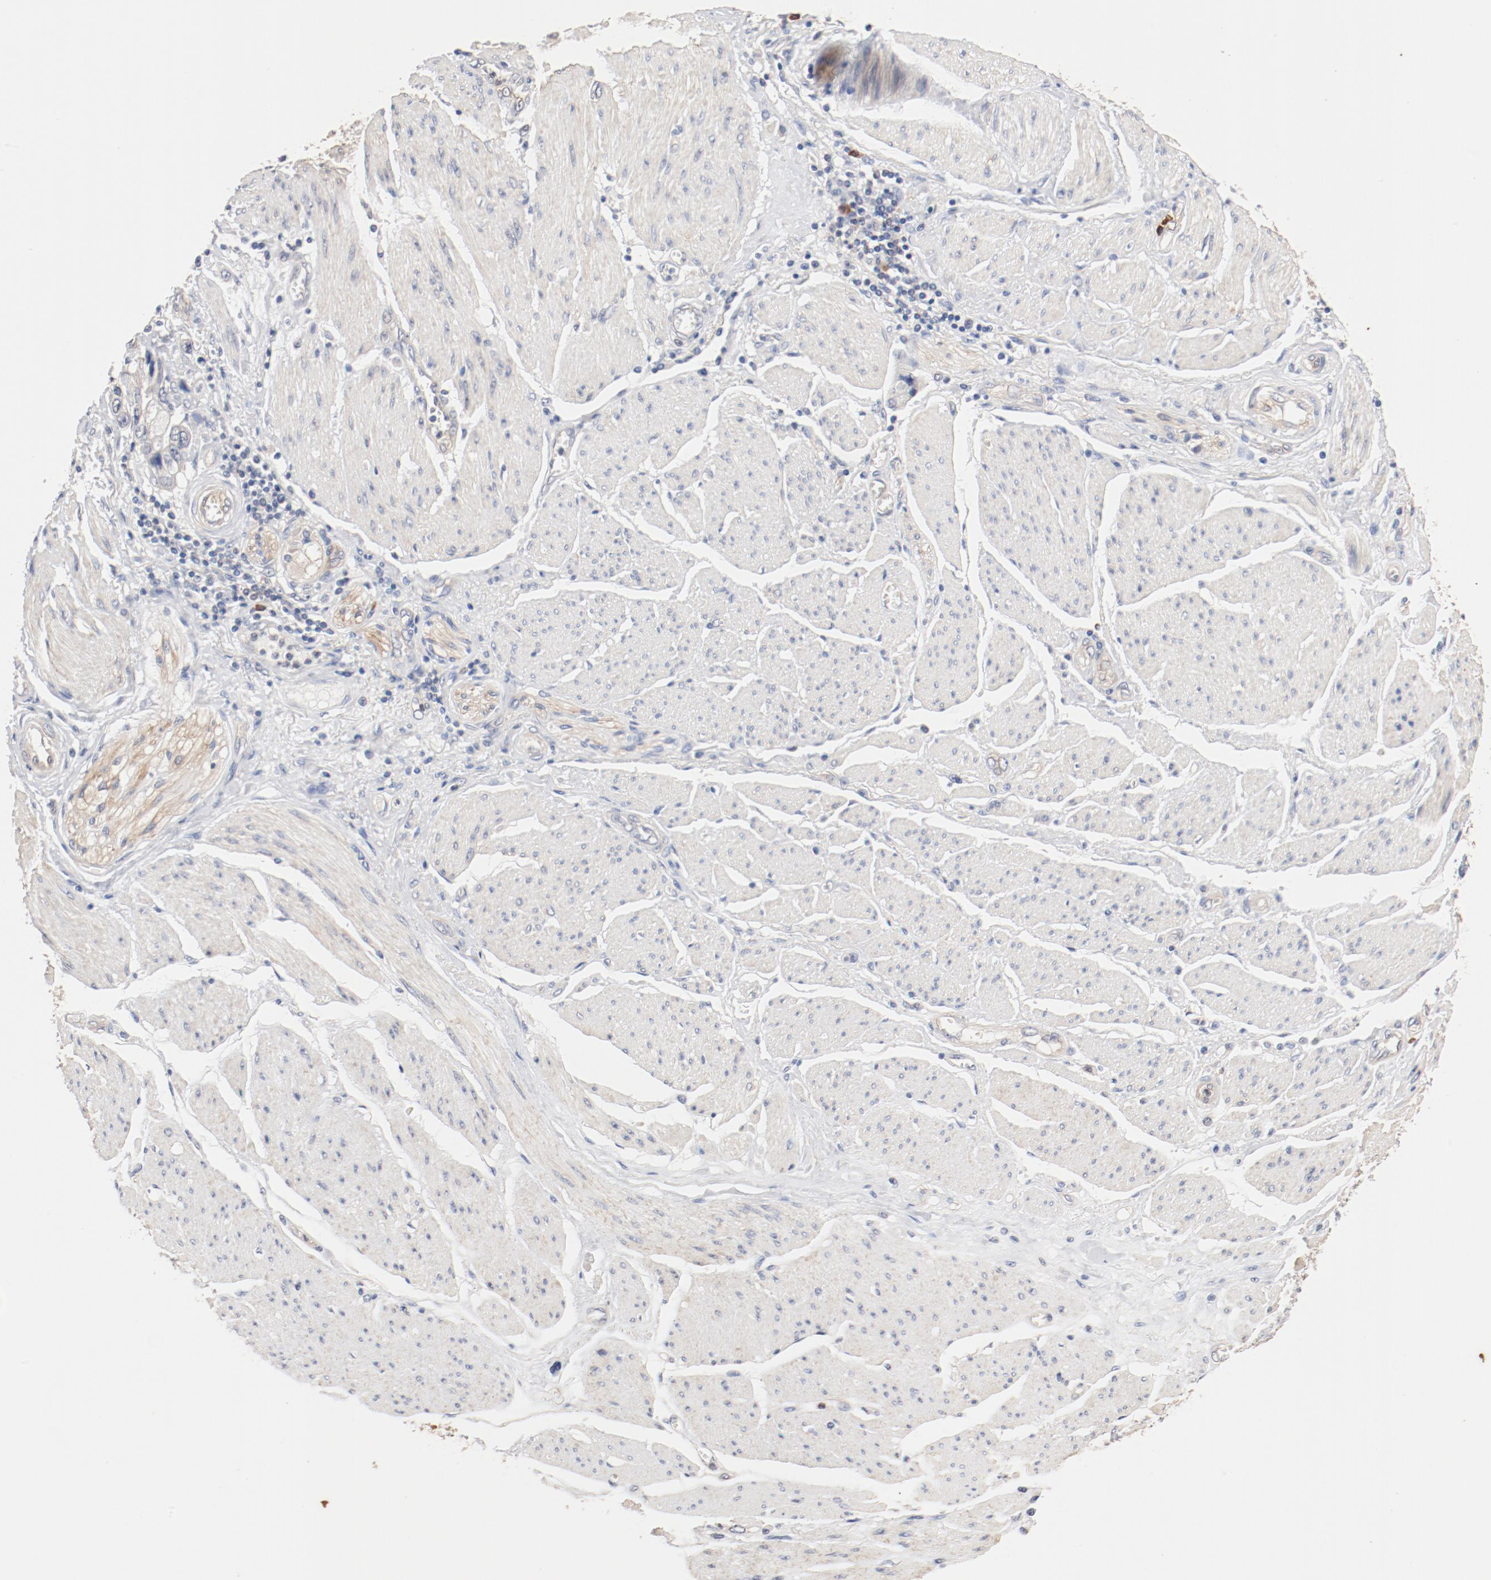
{"staining": {"intensity": "weak", "quantity": "25%-75%", "location": "cytoplasmic/membranous"}, "tissue": "stomach cancer", "cell_type": "Tumor cells", "image_type": "cancer", "snomed": [{"axis": "morphology", "description": "Adenocarcinoma, NOS"}, {"axis": "topography", "description": "Pancreas"}, {"axis": "topography", "description": "Stomach, upper"}], "caption": "Adenocarcinoma (stomach) was stained to show a protein in brown. There is low levels of weak cytoplasmic/membranous staining in about 25%-75% of tumor cells.", "gene": "UBE2J1", "patient": {"sex": "male", "age": 77}}